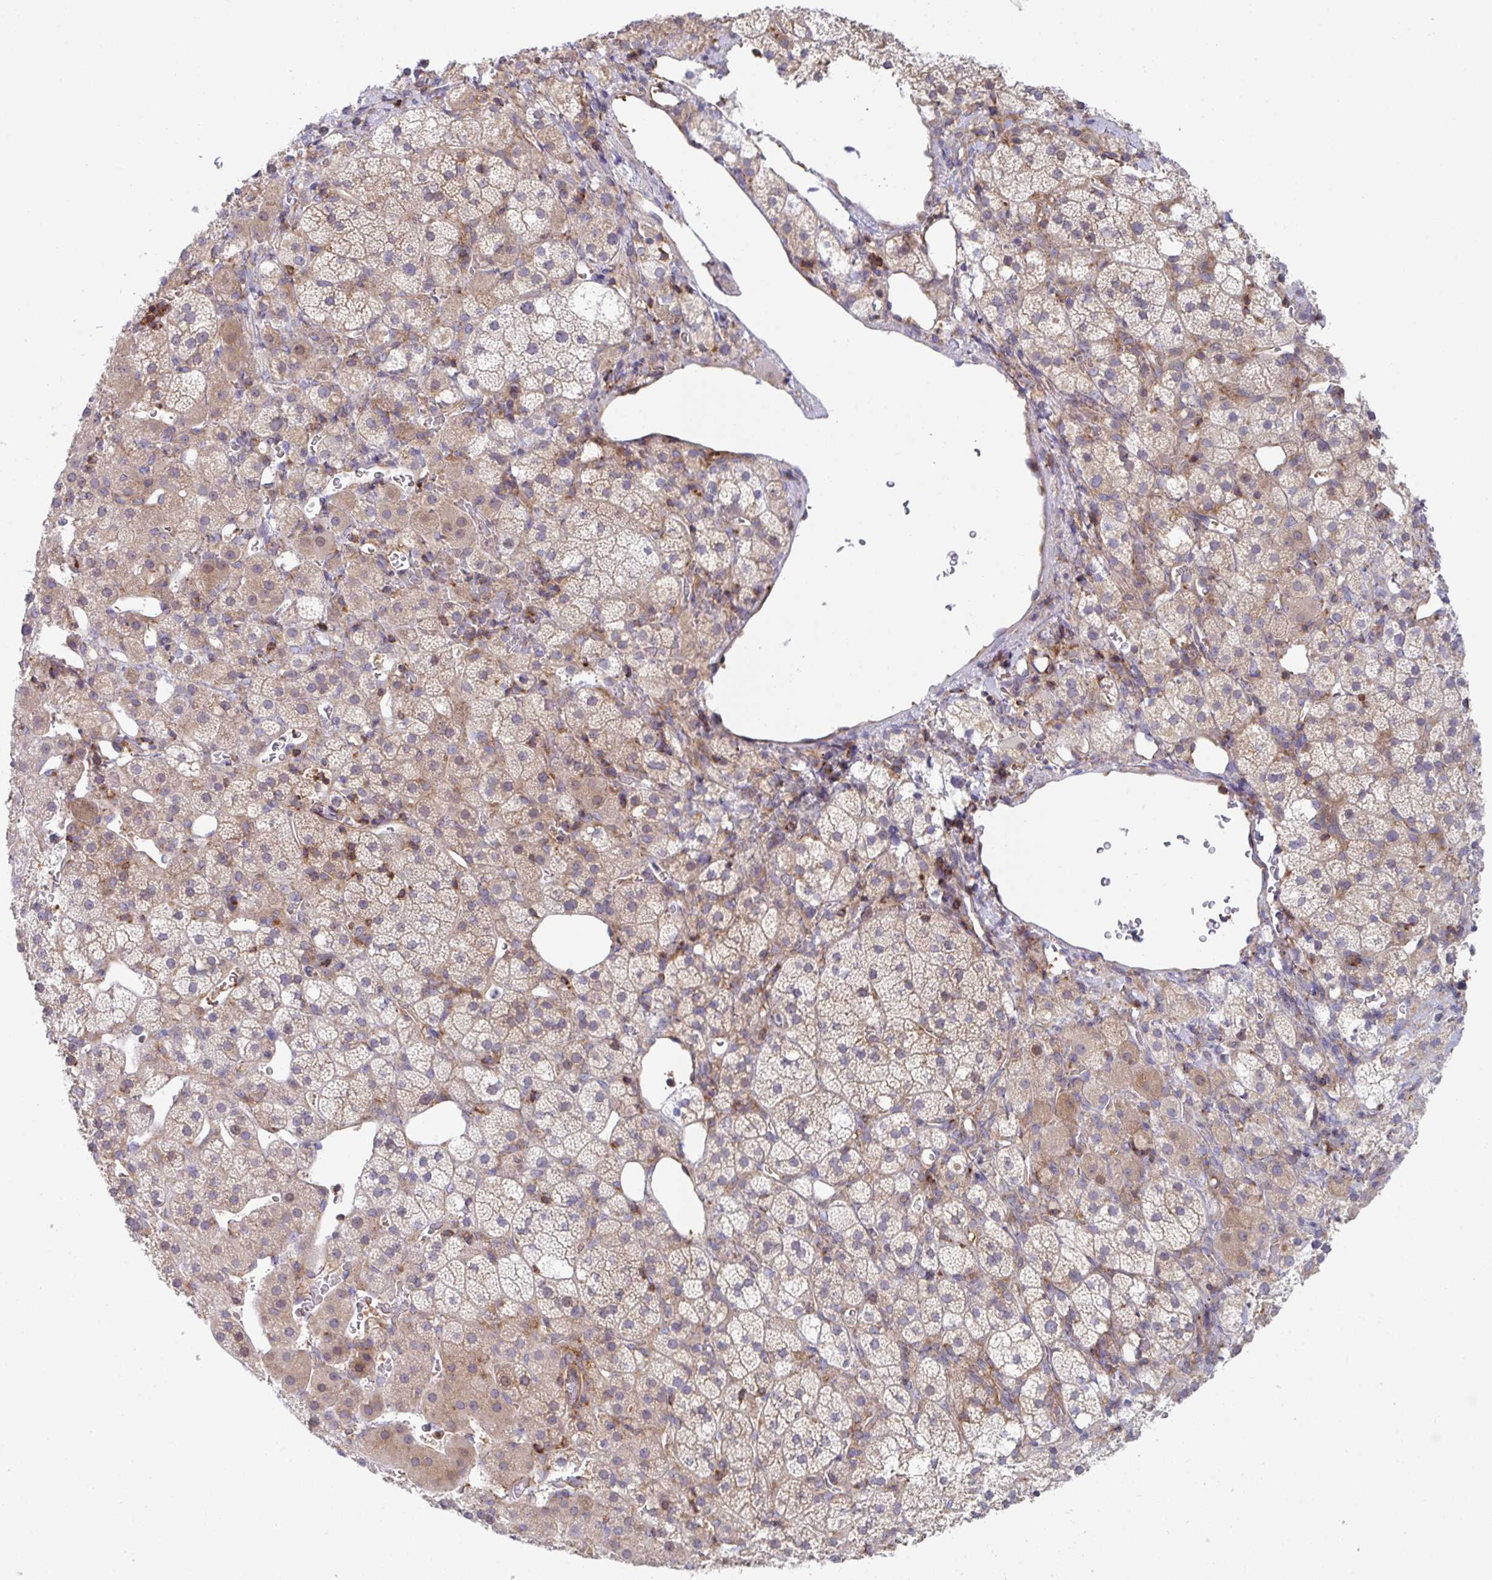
{"staining": {"intensity": "moderate", "quantity": "25%-75%", "location": "cytoplasmic/membranous"}, "tissue": "adrenal gland", "cell_type": "Glandular cells", "image_type": "normal", "snomed": [{"axis": "morphology", "description": "Normal tissue, NOS"}, {"axis": "topography", "description": "Adrenal gland"}], "caption": "Immunohistochemistry (IHC) image of unremarkable adrenal gland: adrenal gland stained using immunohistochemistry (IHC) exhibits medium levels of moderate protein expression localized specifically in the cytoplasmic/membranous of glandular cells, appearing as a cytoplasmic/membranous brown color.", "gene": "WNK1", "patient": {"sex": "male", "age": 53}}